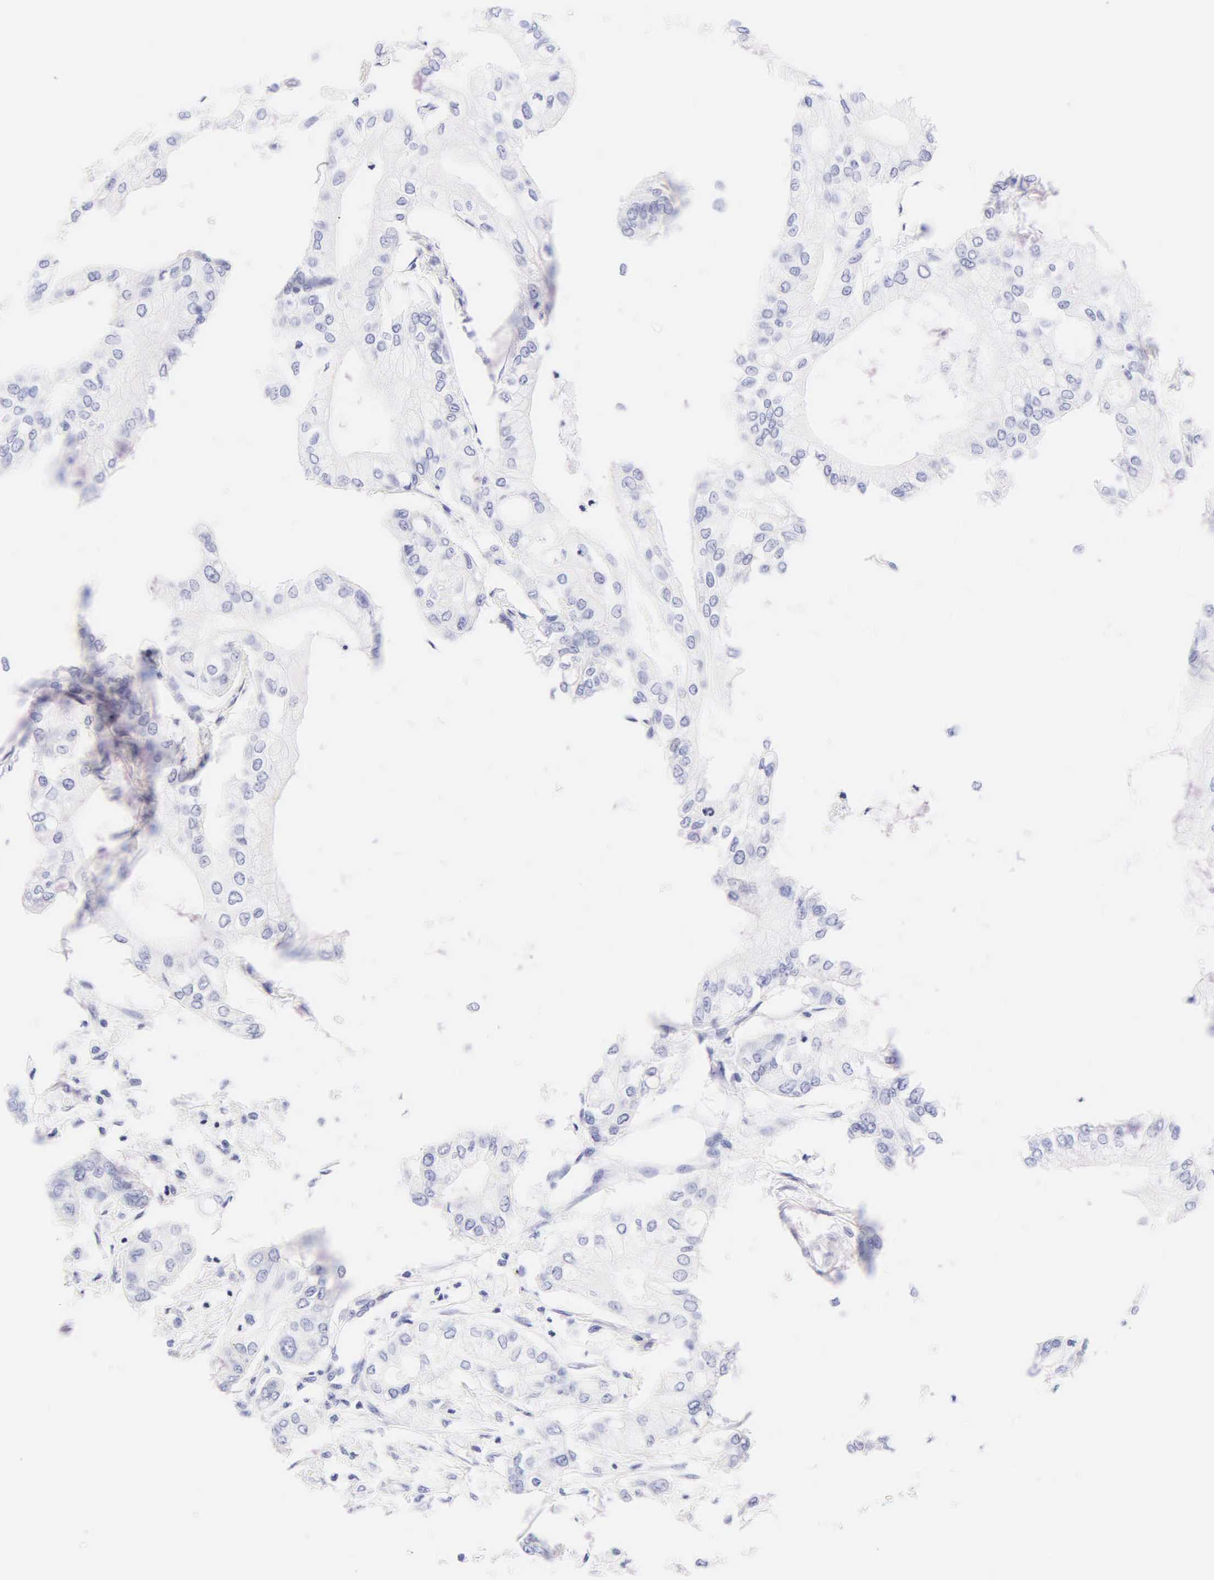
{"staining": {"intensity": "negative", "quantity": "none", "location": "none"}, "tissue": "pancreatic cancer", "cell_type": "Tumor cells", "image_type": "cancer", "snomed": [{"axis": "morphology", "description": "Adenocarcinoma, NOS"}, {"axis": "topography", "description": "Pancreas"}], "caption": "A photomicrograph of human pancreatic cancer (adenocarcinoma) is negative for staining in tumor cells.", "gene": "KRT20", "patient": {"sex": "male", "age": 79}}